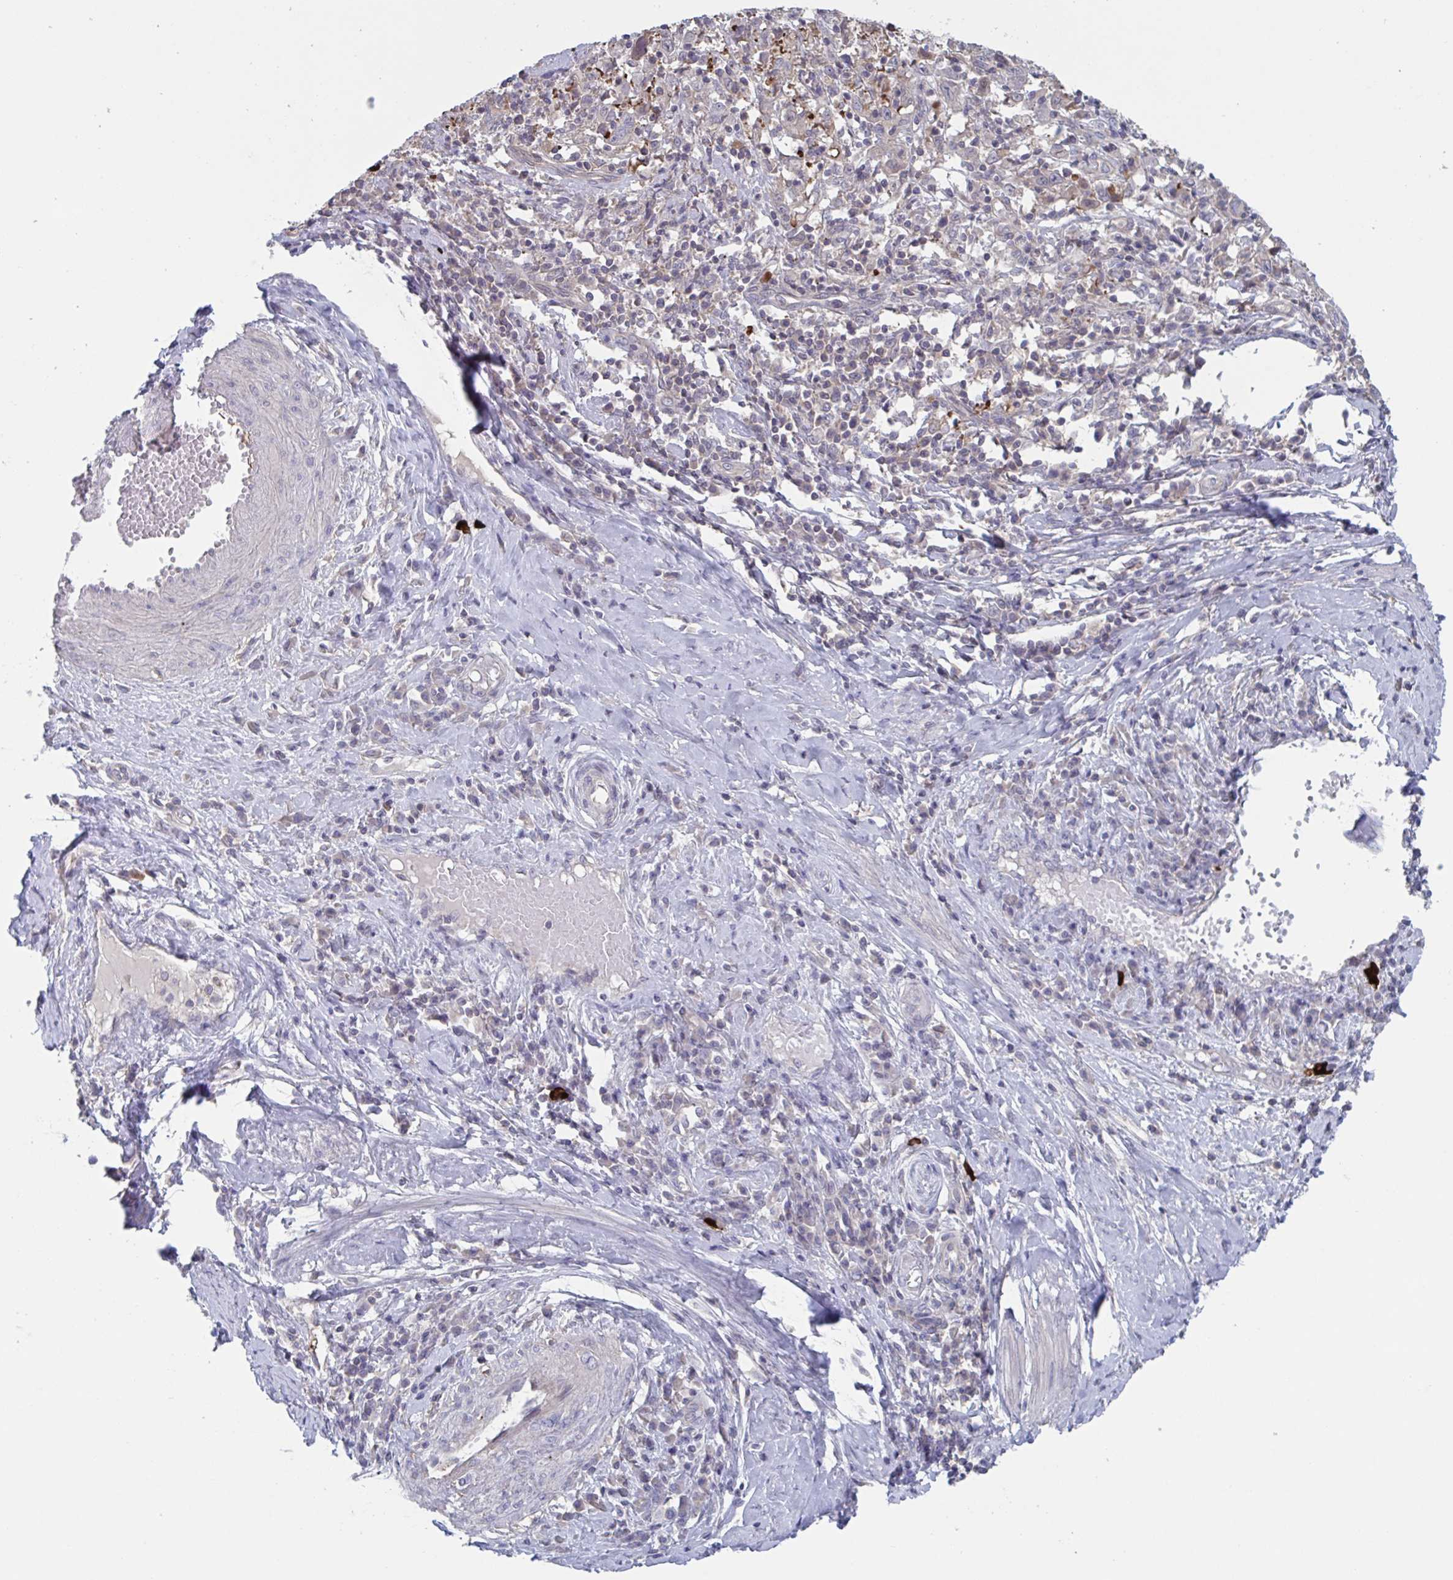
{"staining": {"intensity": "weak", "quantity": "<25%", "location": "cytoplasmic/membranous"}, "tissue": "cervical cancer", "cell_type": "Tumor cells", "image_type": "cancer", "snomed": [{"axis": "morphology", "description": "Squamous cell carcinoma, NOS"}, {"axis": "topography", "description": "Cervix"}], "caption": "The micrograph demonstrates no significant expression in tumor cells of cervical cancer.", "gene": "STK26", "patient": {"sex": "female", "age": 46}}